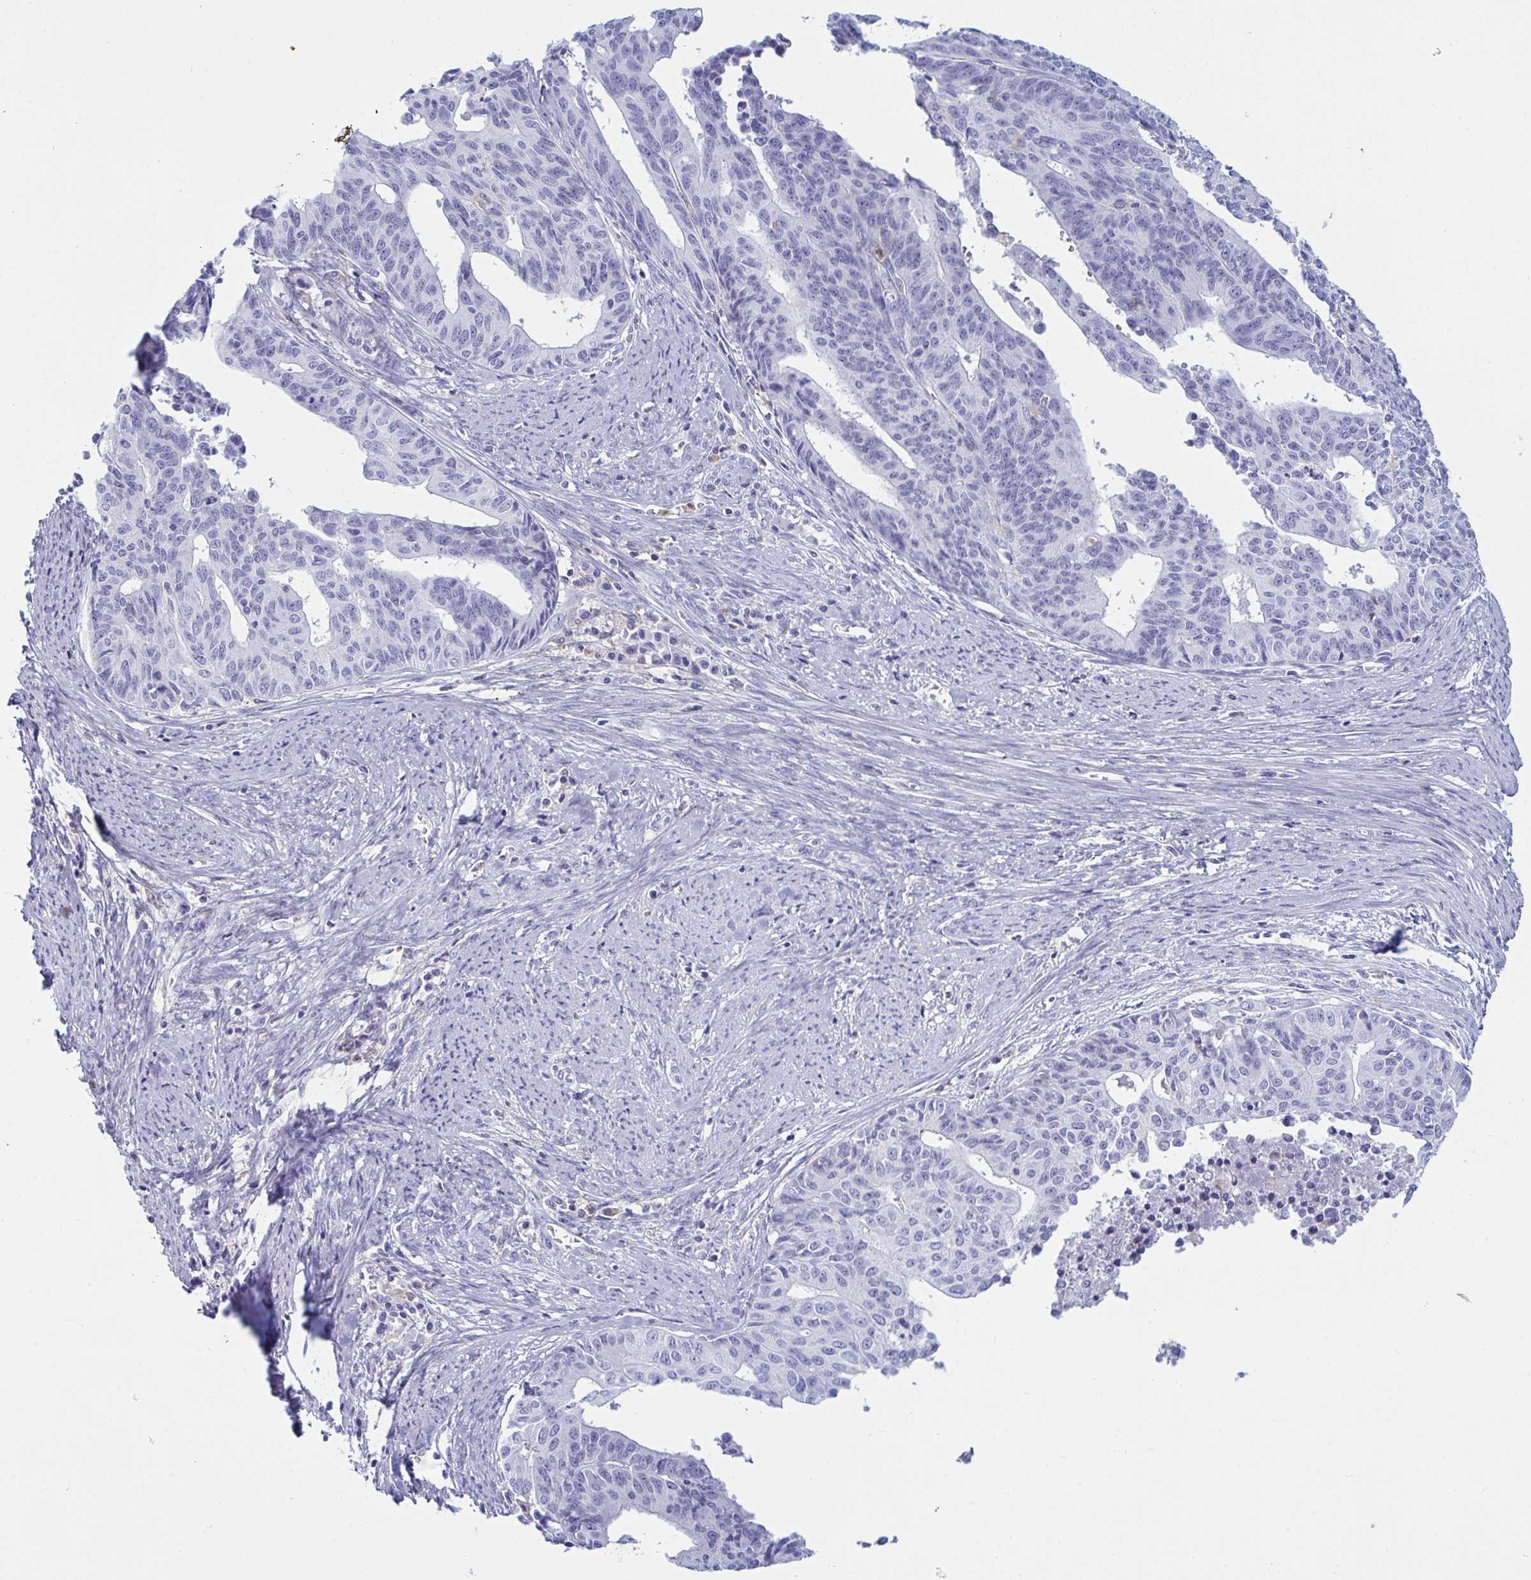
{"staining": {"intensity": "negative", "quantity": "none", "location": "none"}, "tissue": "endometrial cancer", "cell_type": "Tumor cells", "image_type": "cancer", "snomed": [{"axis": "morphology", "description": "Adenocarcinoma, NOS"}, {"axis": "topography", "description": "Endometrium"}], "caption": "IHC of adenocarcinoma (endometrial) exhibits no expression in tumor cells.", "gene": "MYO1F", "patient": {"sex": "female", "age": 65}}